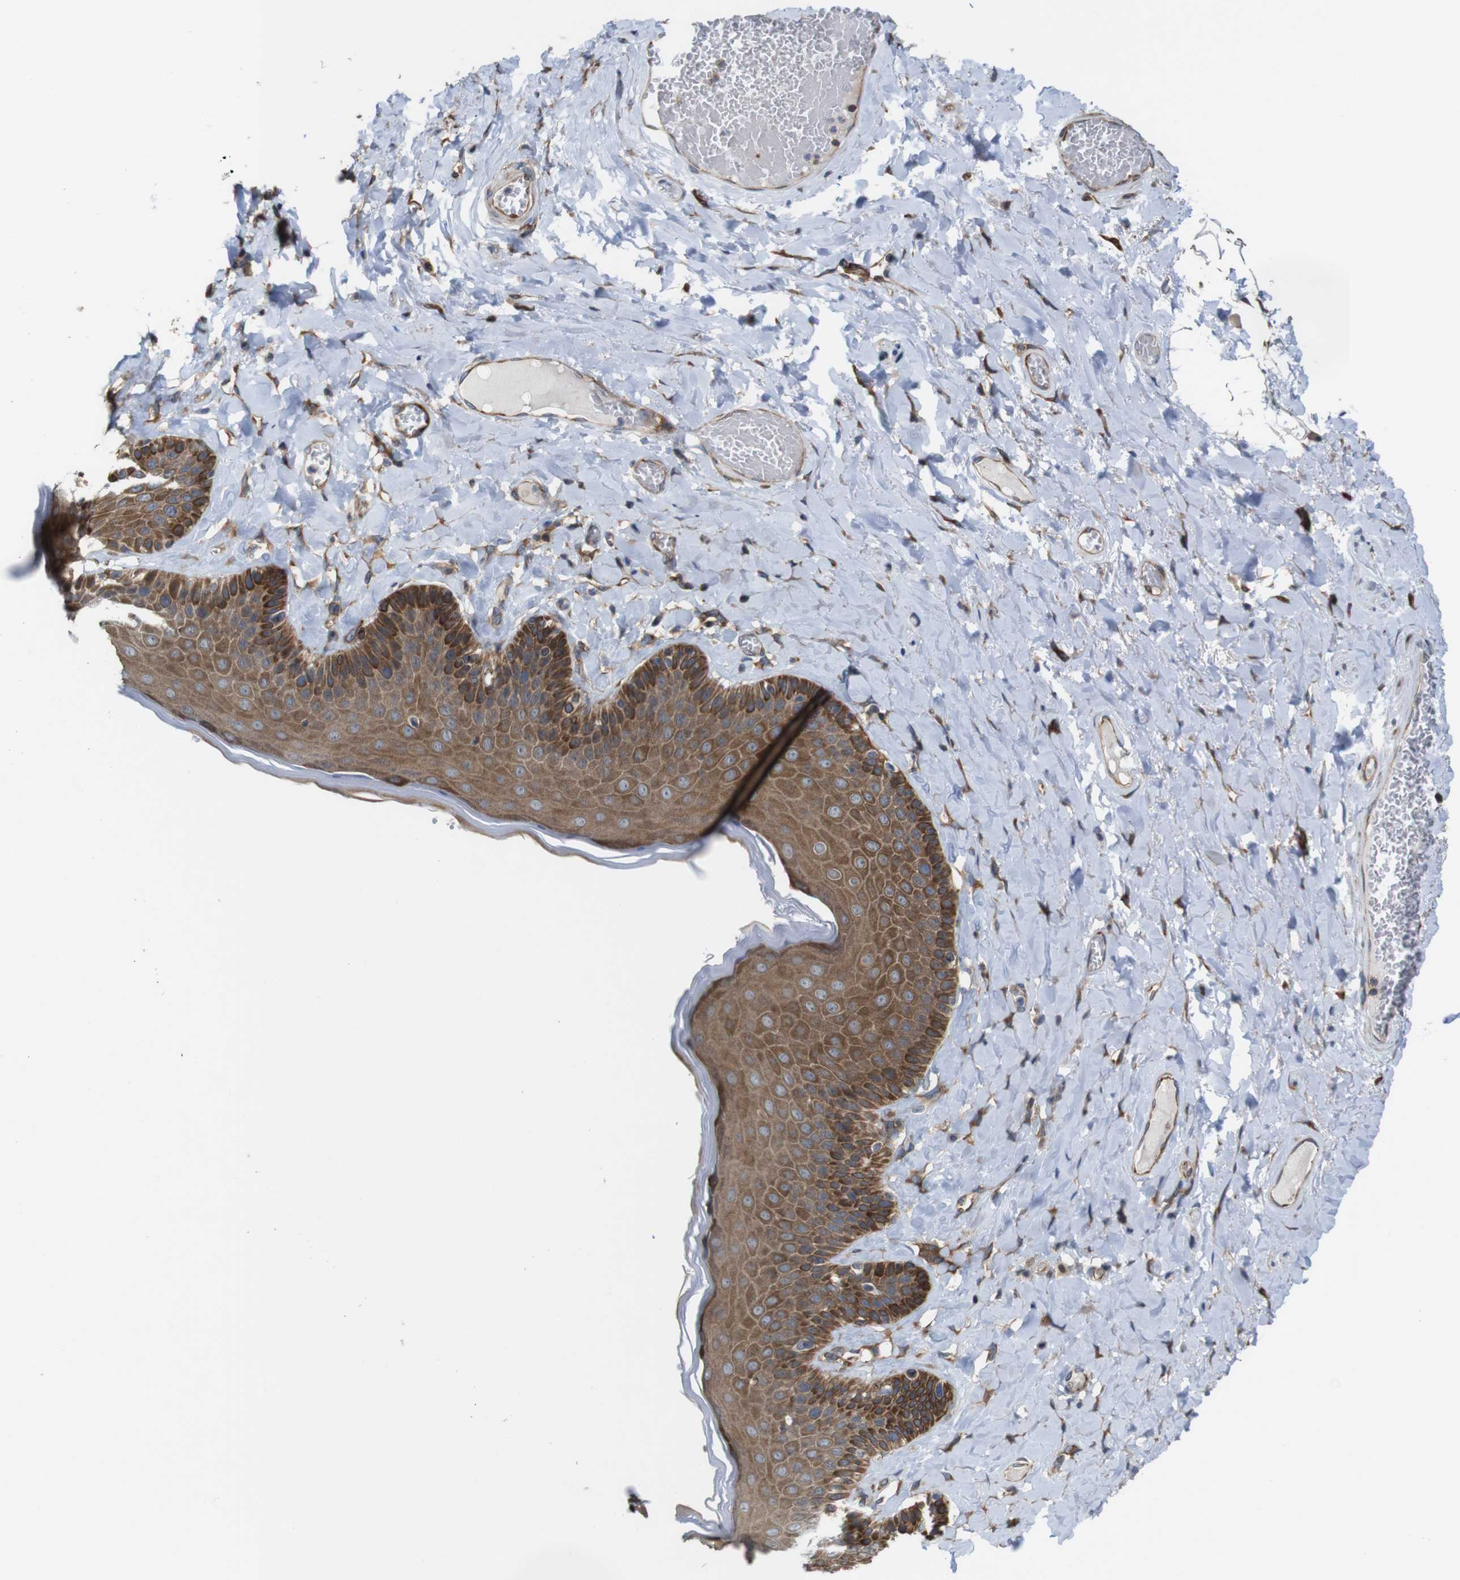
{"staining": {"intensity": "moderate", "quantity": ">75%", "location": "cytoplasmic/membranous"}, "tissue": "skin", "cell_type": "Epidermal cells", "image_type": "normal", "snomed": [{"axis": "morphology", "description": "Normal tissue, NOS"}, {"axis": "topography", "description": "Anal"}], "caption": "Protein staining by immunohistochemistry (IHC) shows moderate cytoplasmic/membranous expression in about >75% of epidermal cells in unremarkable skin. (DAB (3,3'-diaminobenzidine) IHC, brown staining for protein, blue staining for nuclei).", "gene": "PCOLCE2", "patient": {"sex": "male", "age": 69}}